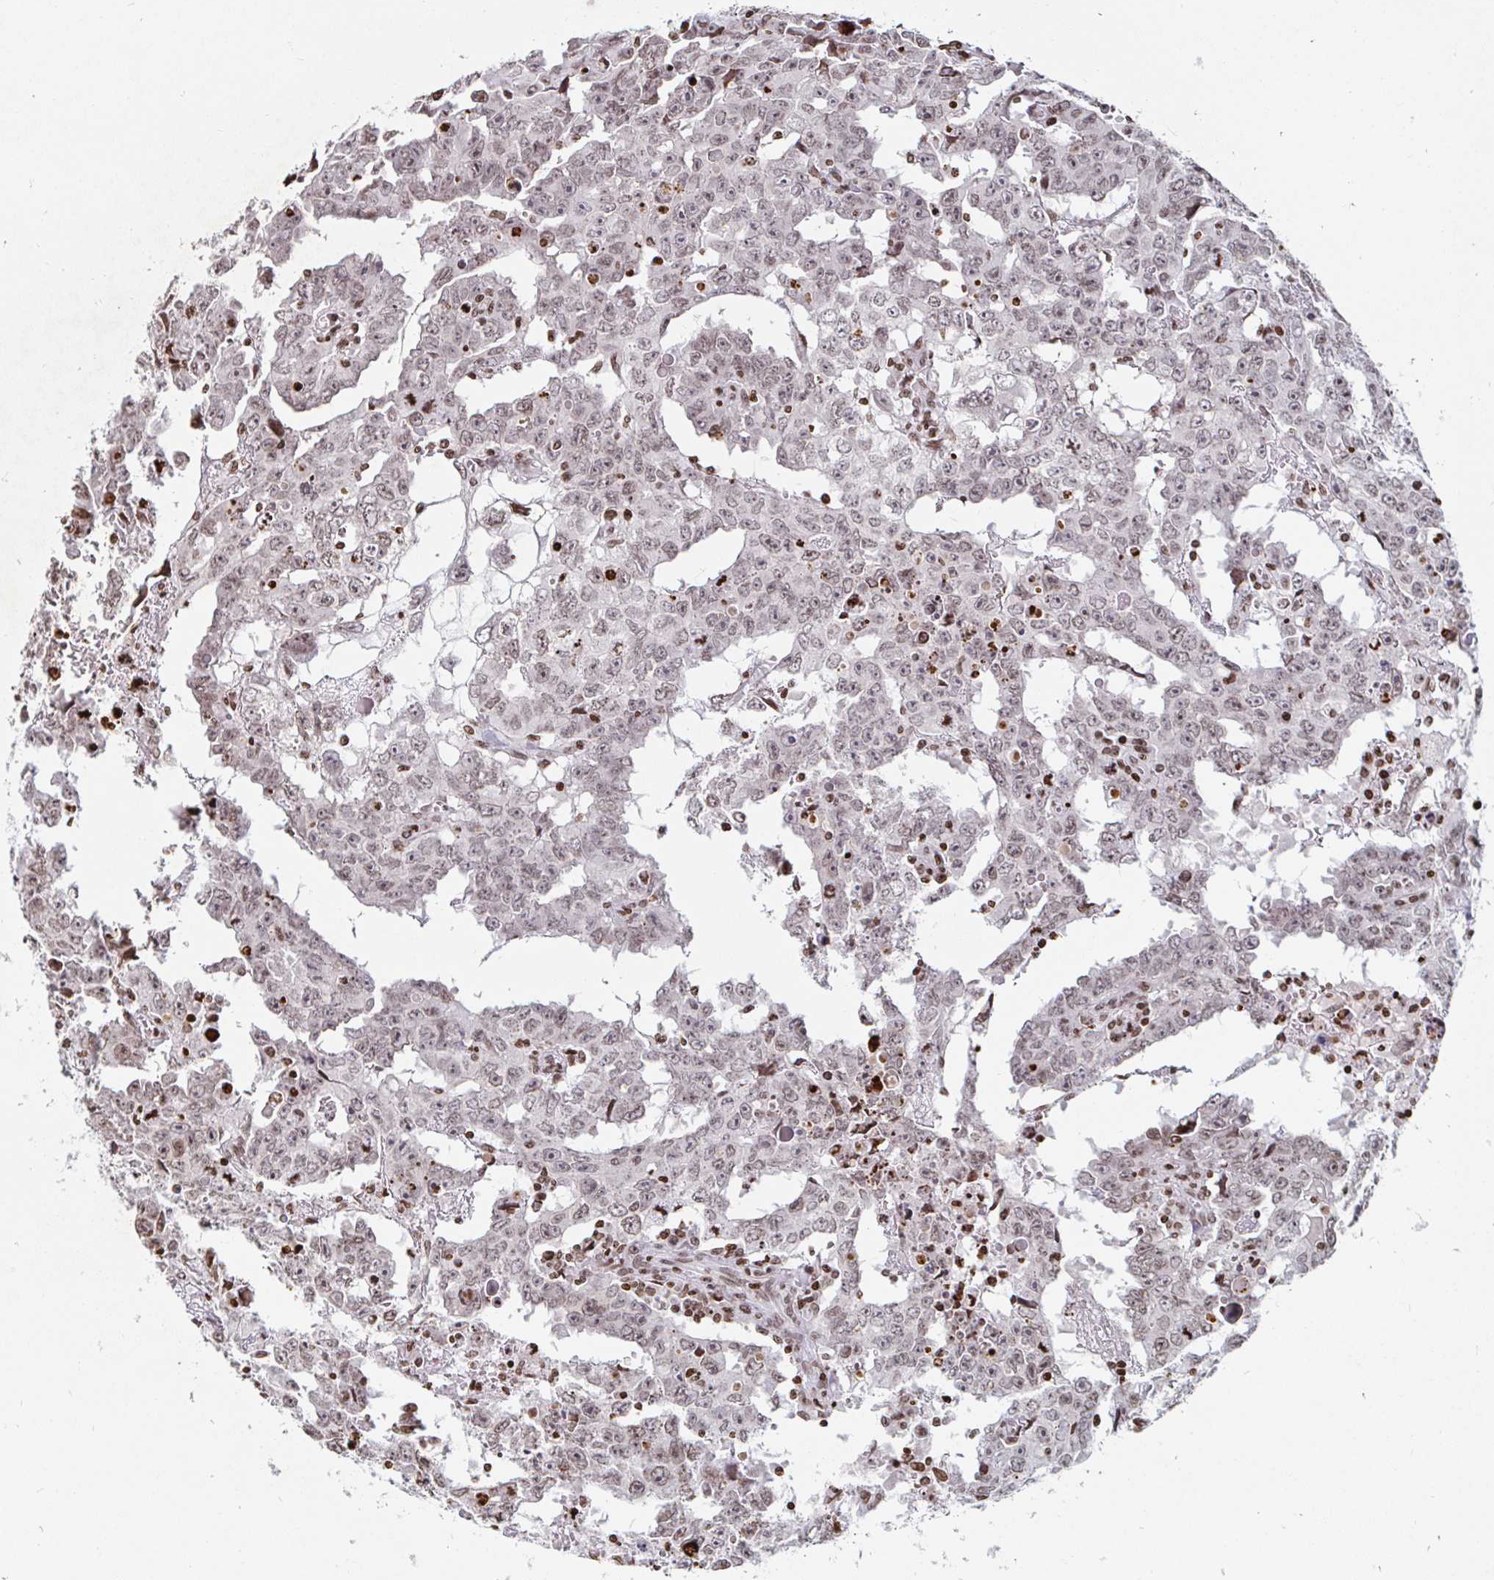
{"staining": {"intensity": "weak", "quantity": ">75%", "location": "nuclear"}, "tissue": "testis cancer", "cell_type": "Tumor cells", "image_type": "cancer", "snomed": [{"axis": "morphology", "description": "Carcinoma, Embryonal, NOS"}, {"axis": "topography", "description": "Testis"}], "caption": "Human testis cancer (embryonal carcinoma) stained with a protein marker demonstrates weak staining in tumor cells.", "gene": "HOXC10", "patient": {"sex": "male", "age": 22}}